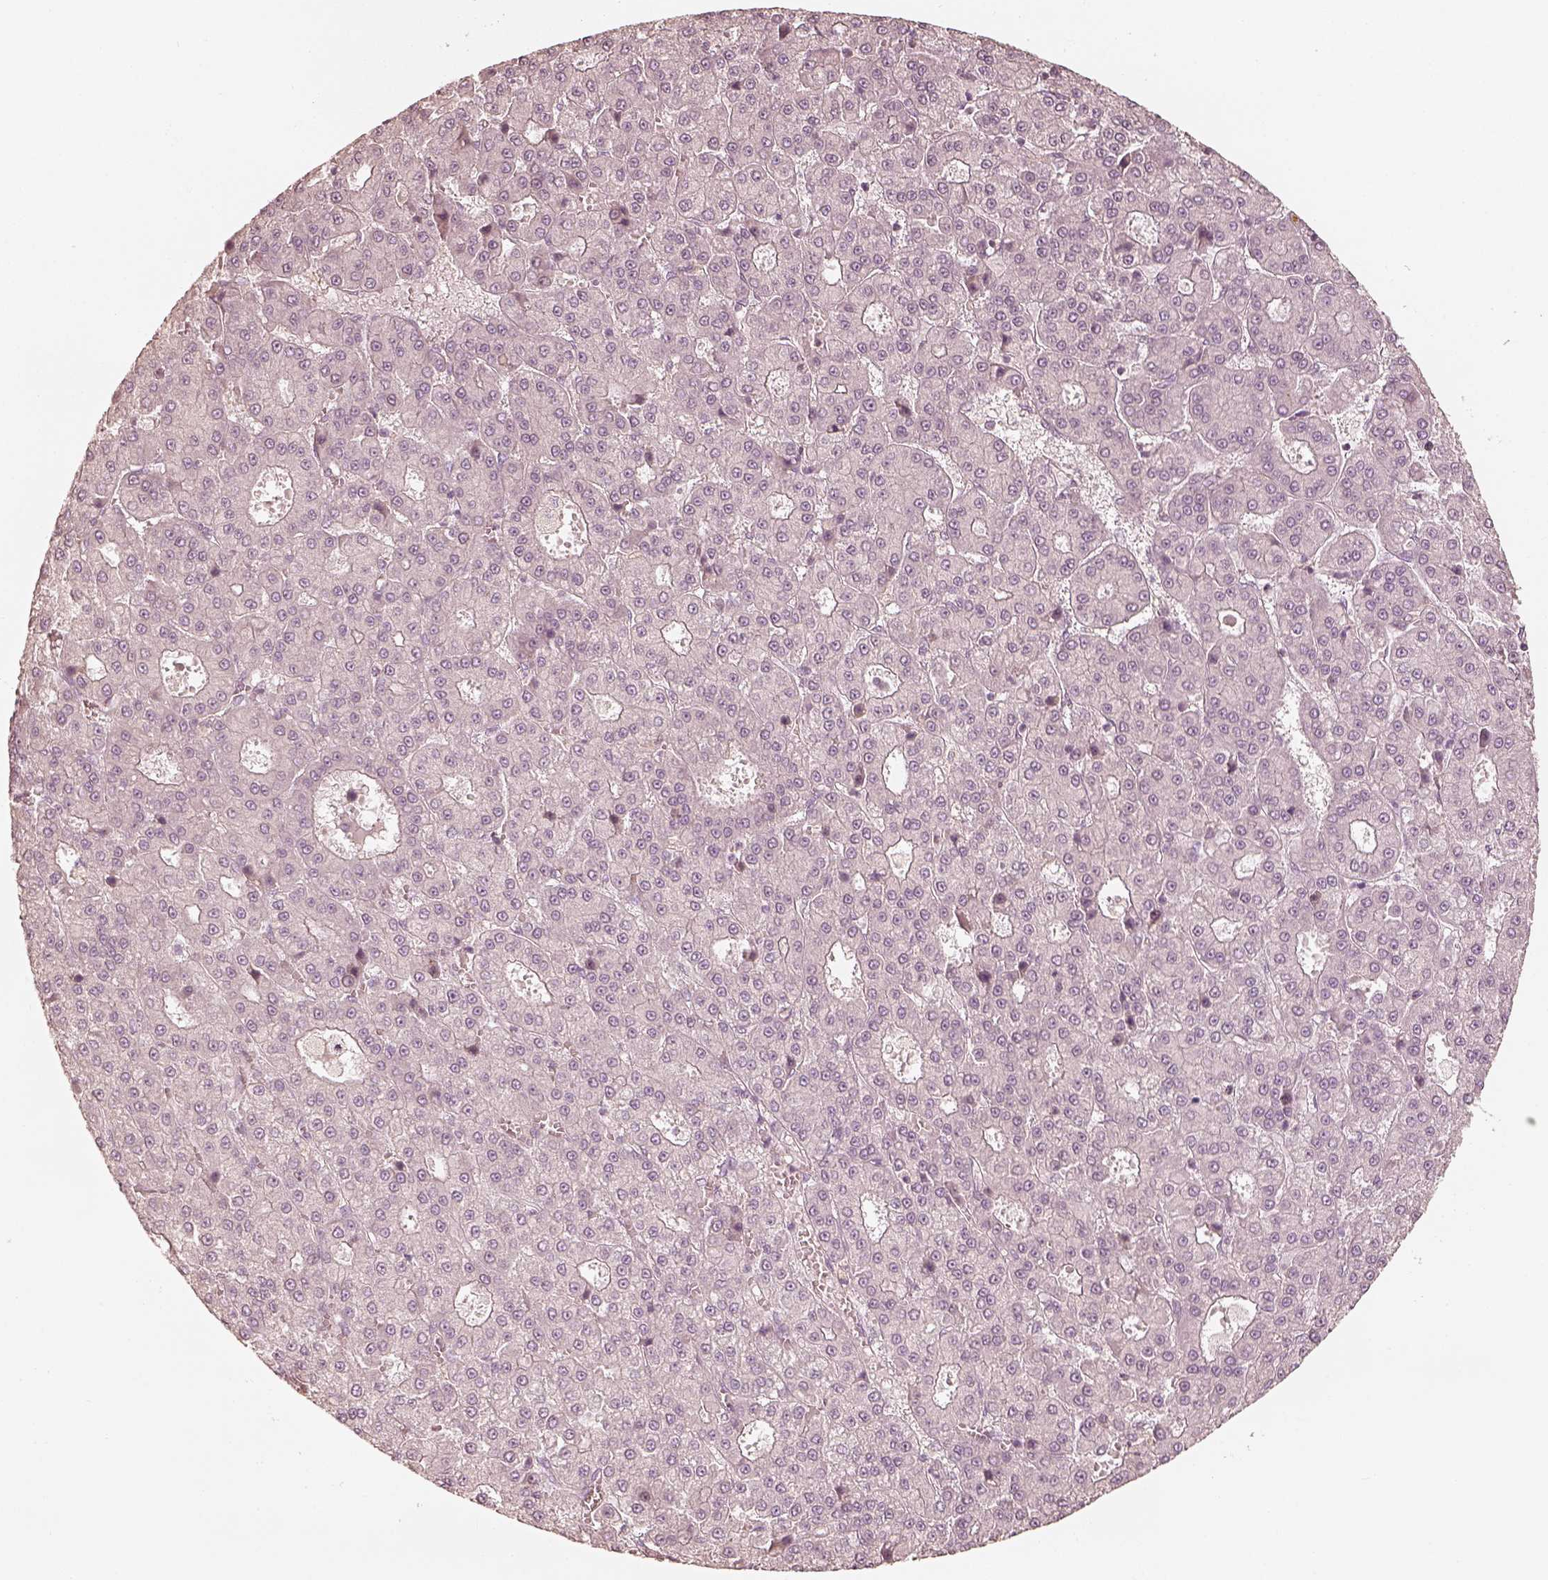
{"staining": {"intensity": "negative", "quantity": "none", "location": "none"}, "tissue": "liver cancer", "cell_type": "Tumor cells", "image_type": "cancer", "snomed": [{"axis": "morphology", "description": "Carcinoma, Hepatocellular, NOS"}, {"axis": "topography", "description": "Liver"}], "caption": "Immunohistochemical staining of hepatocellular carcinoma (liver) shows no significant staining in tumor cells. (DAB (3,3'-diaminobenzidine) immunohistochemistry (IHC), high magnification).", "gene": "FMNL2", "patient": {"sex": "male", "age": 70}}